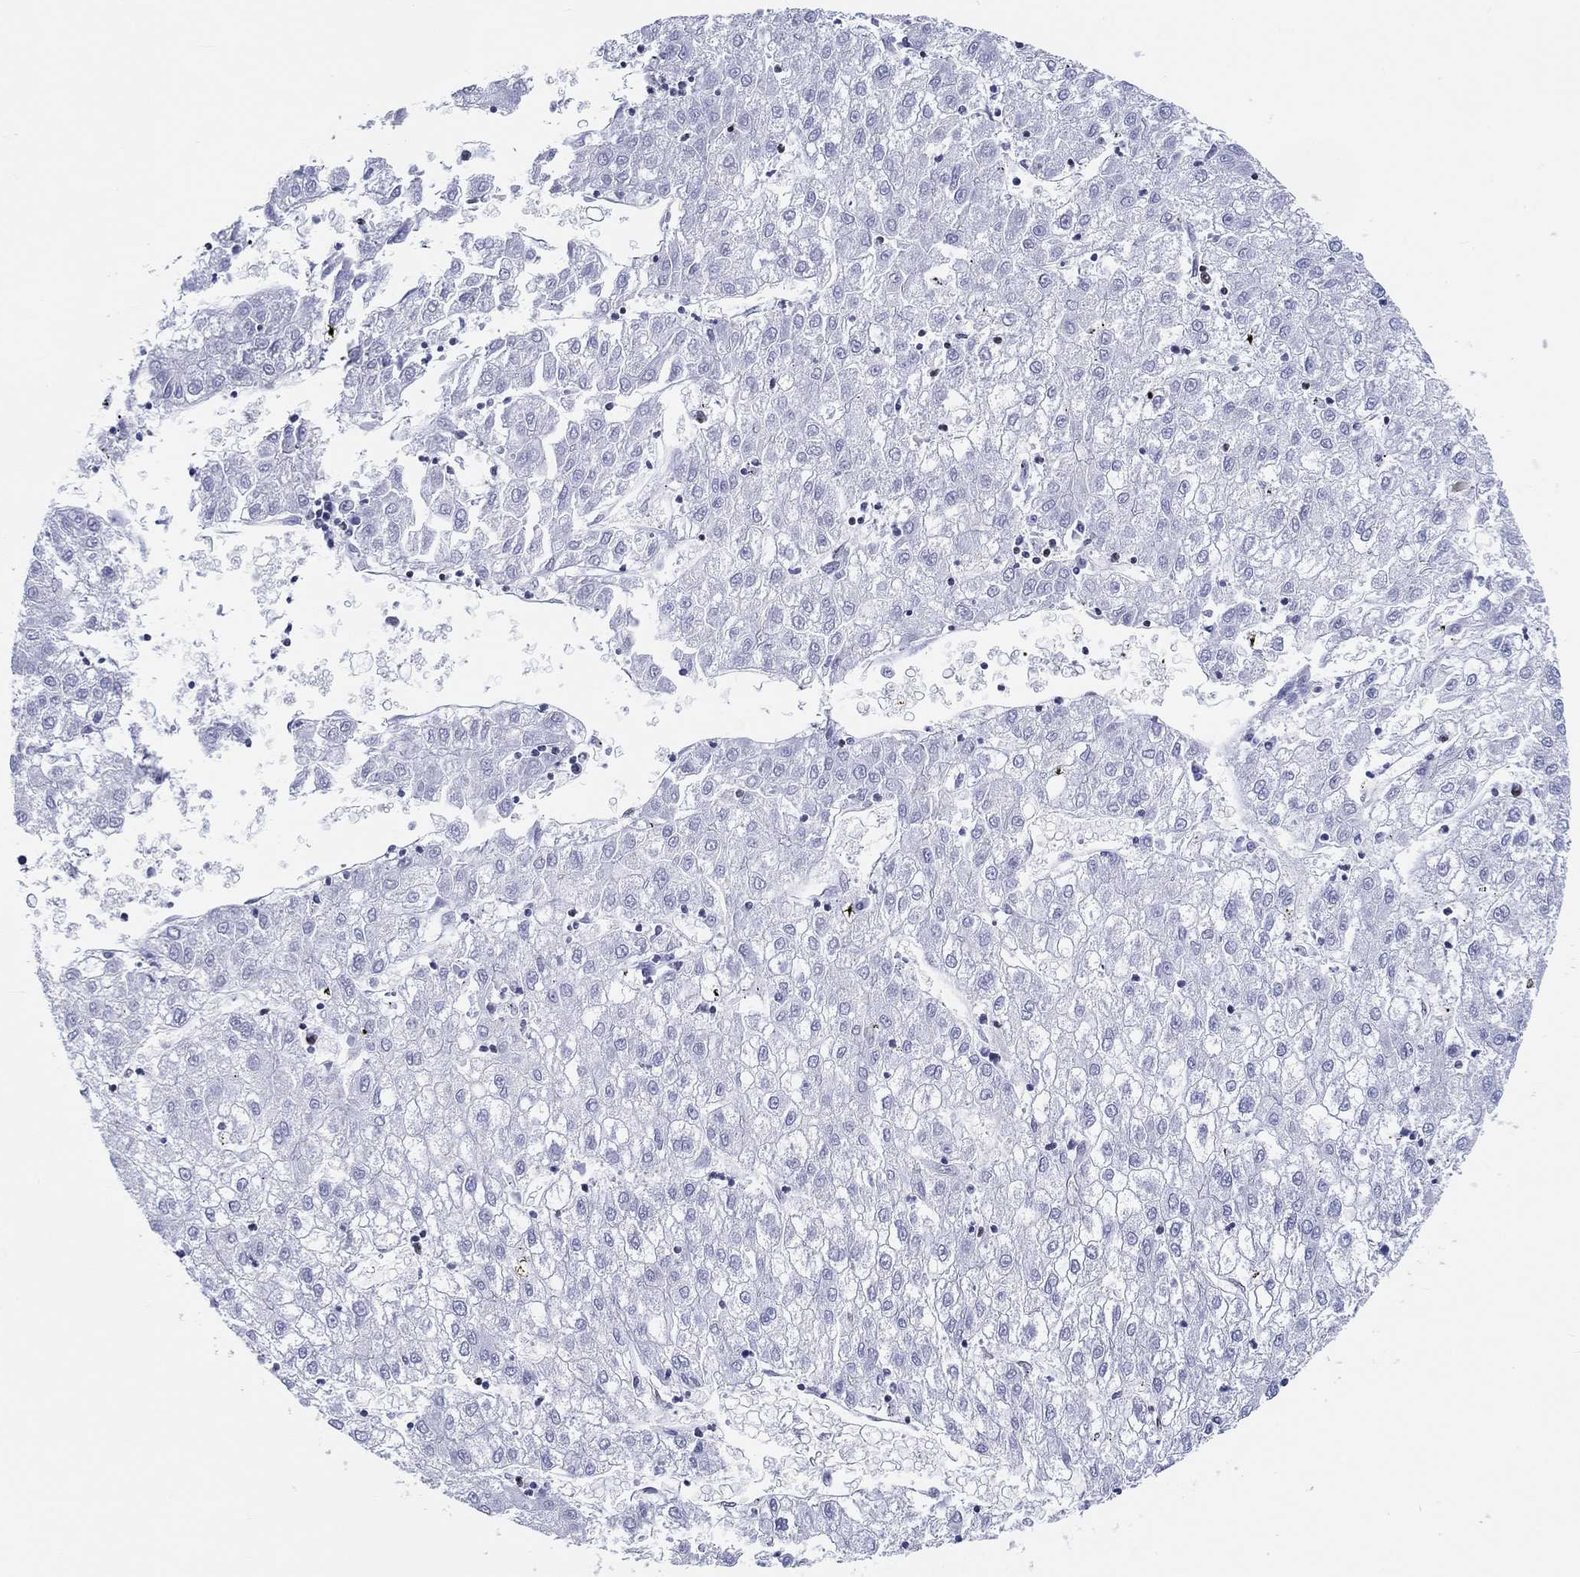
{"staining": {"intensity": "negative", "quantity": "none", "location": "none"}, "tissue": "liver cancer", "cell_type": "Tumor cells", "image_type": "cancer", "snomed": [{"axis": "morphology", "description": "Carcinoma, Hepatocellular, NOS"}, {"axis": "topography", "description": "Liver"}], "caption": "IHC histopathology image of human liver cancer stained for a protein (brown), which shows no expression in tumor cells.", "gene": "H1-1", "patient": {"sex": "male", "age": 72}}